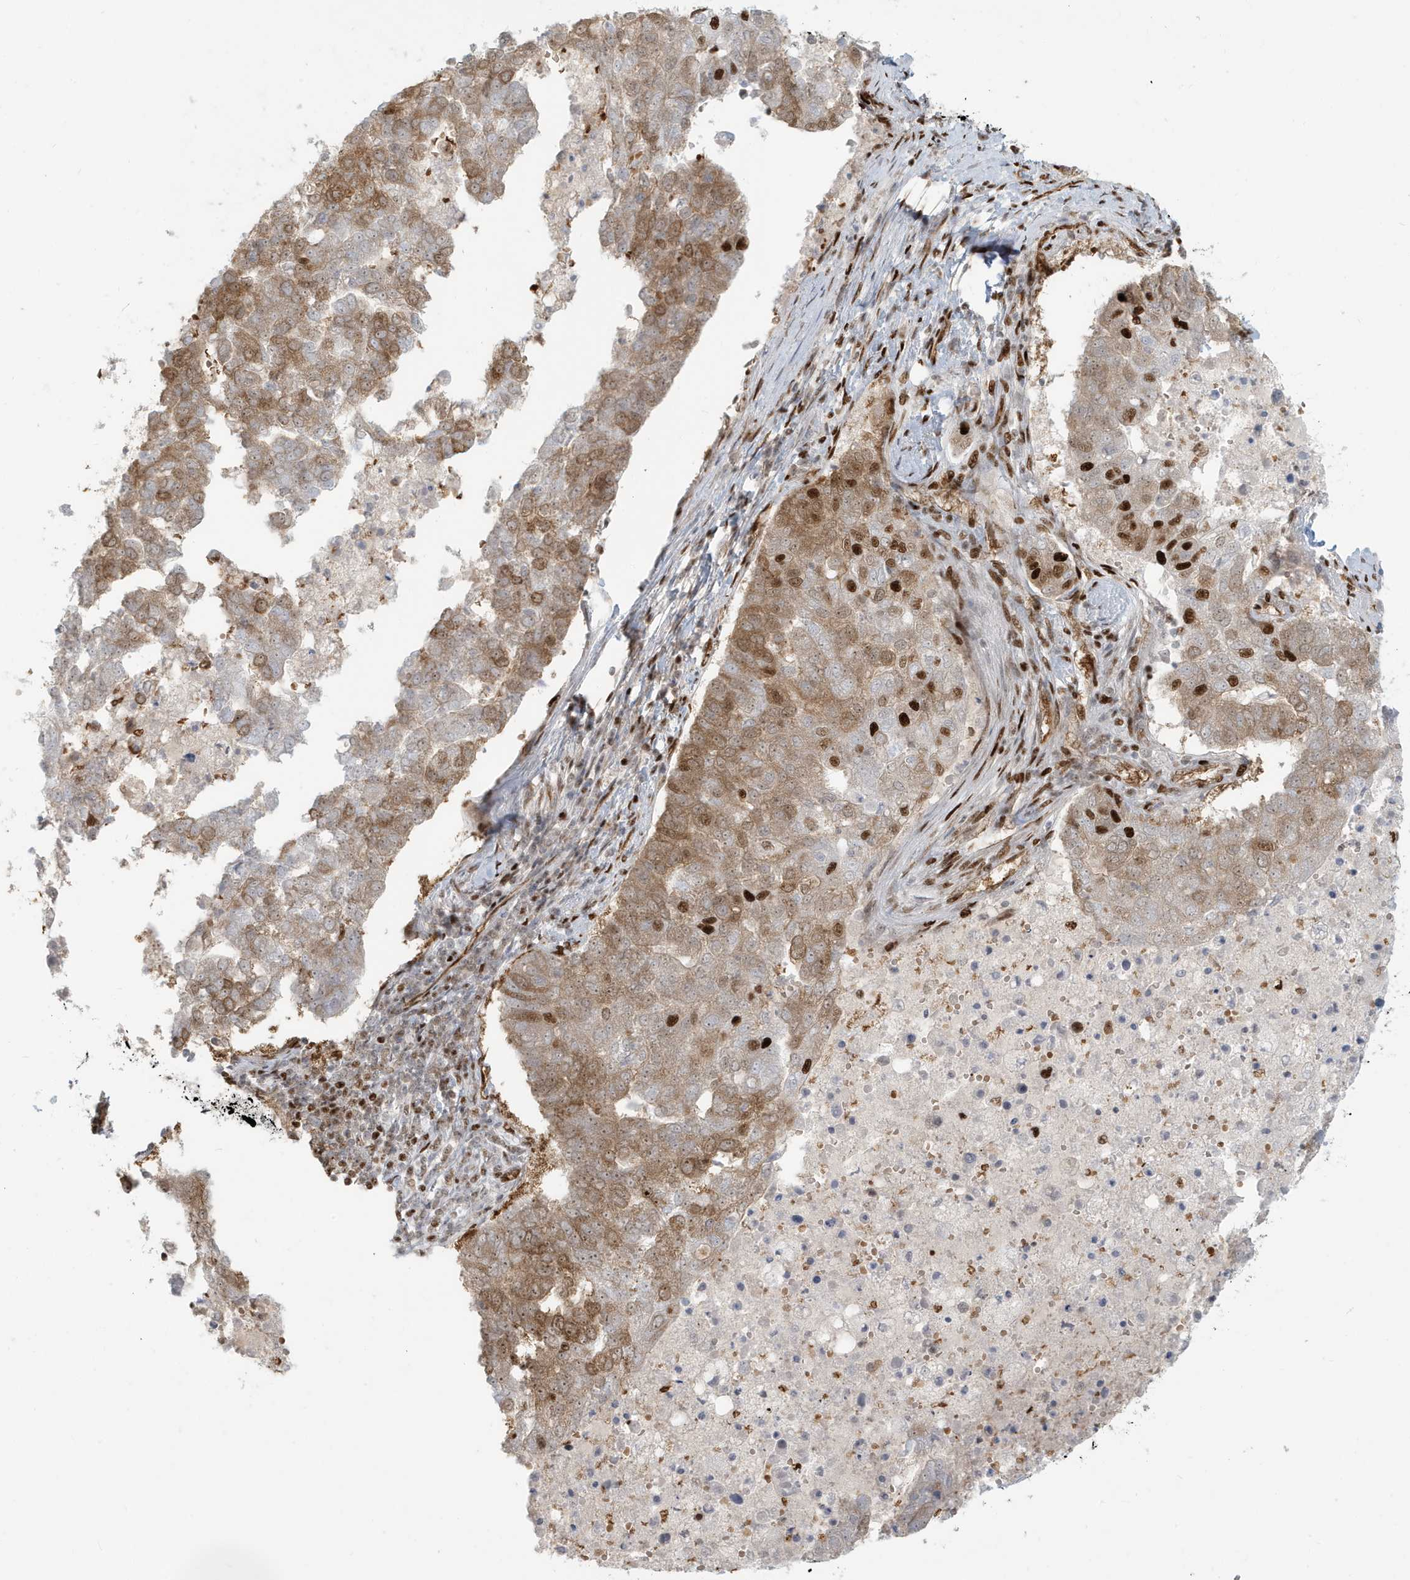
{"staining": {"intensity": "strong", "quantity": "25%-75%", "location": "cytoplasmic/membranous,nuclear"}, "tissue": "pancreatic cancer", "cell_type": "Tumor cells", "image_type": "cancer", "snomed": [{"axis": "morphology", "description": "Adenocarcinoma, NOS"}, {"axis": "topography", "description": "Pancreas"}], "caption": "Tumor cells display high levels of strong cytoplasmic/membranous and nuclear staining in about 25%-75% of cells in pancreatic cancer (adenocarcinoma).", "gene": "CKS2", "patient": {"sex": "female", "age": 61}}